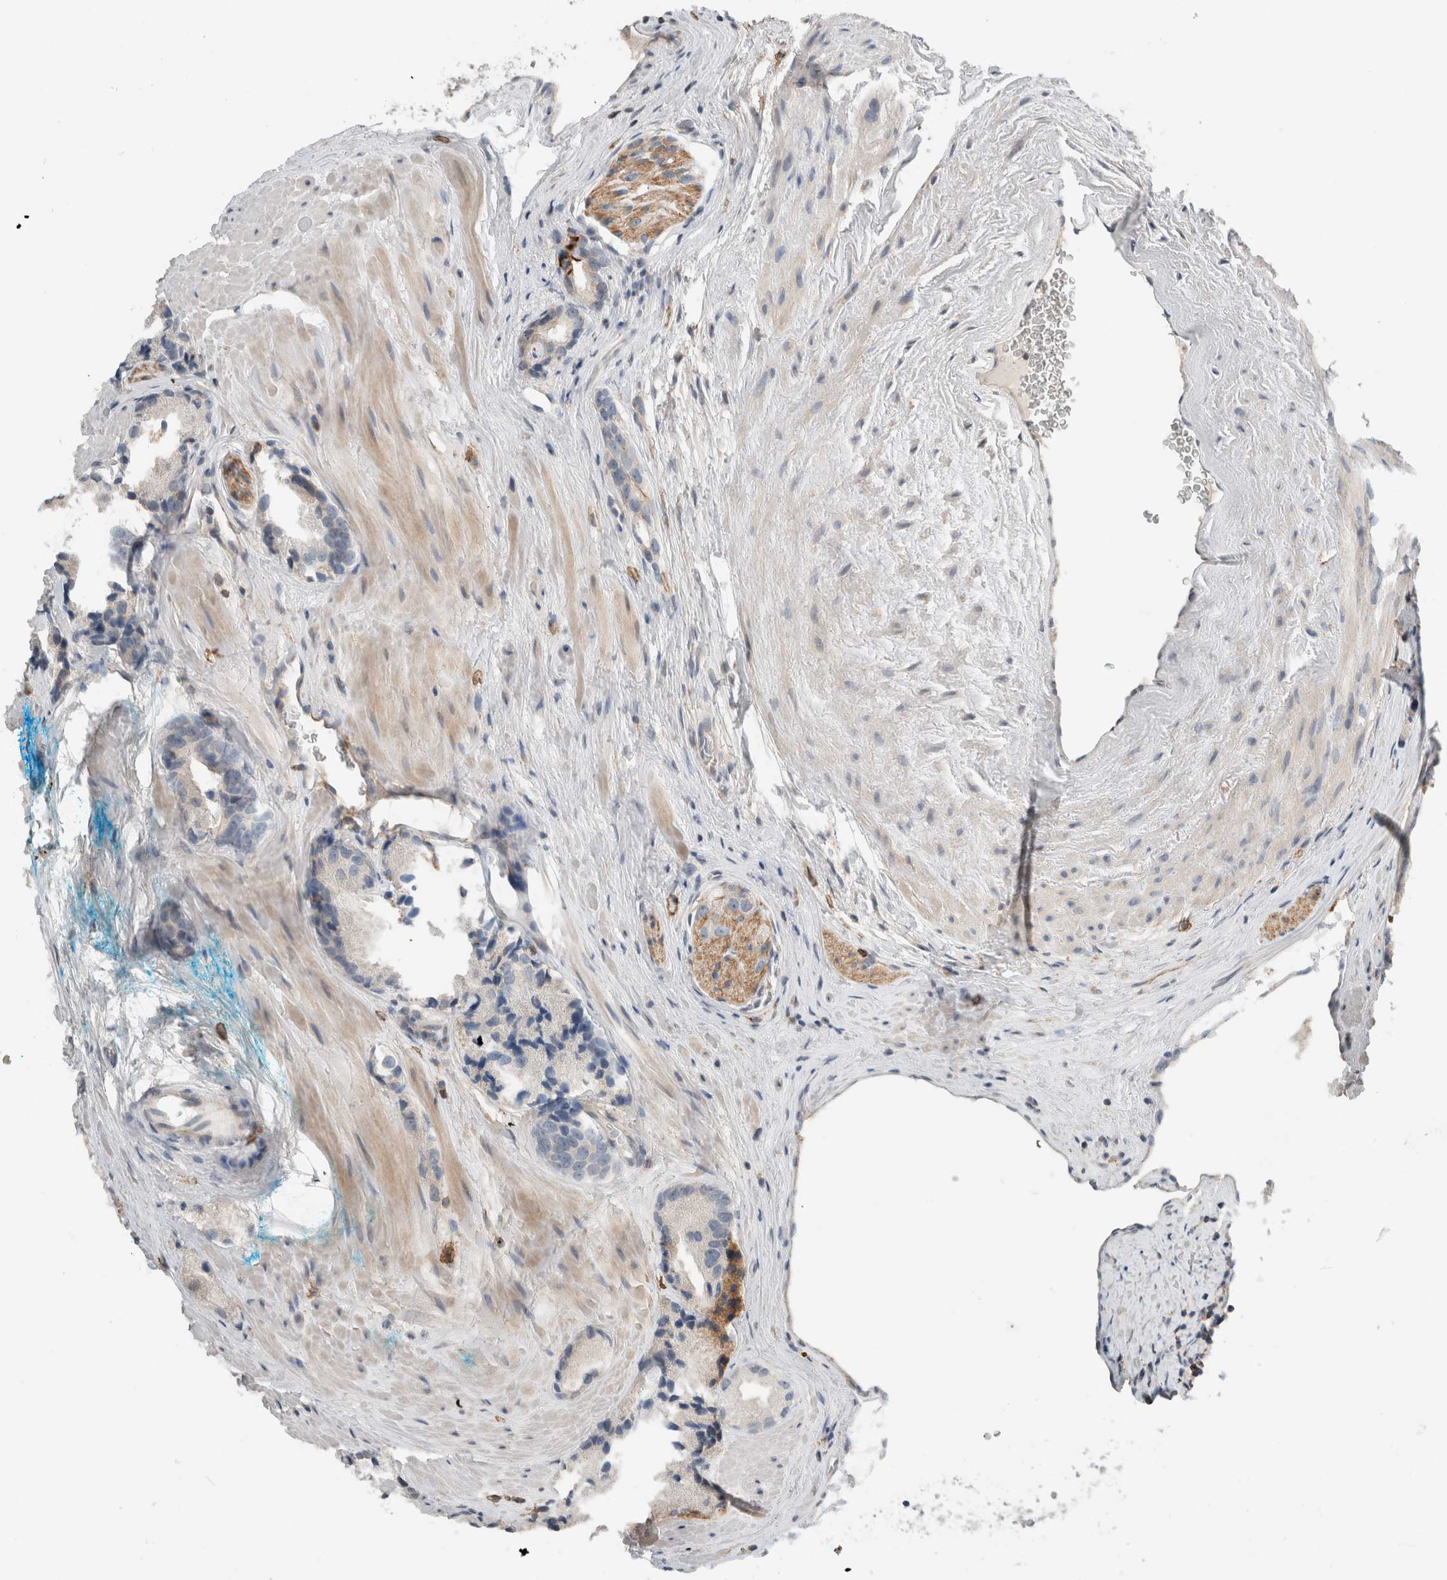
{"staining": {"intensity": "negative", "quantity": "none", "location": "none"}, "tissue": "prostate cancer", "cell_type": "Tumor cells", "image_type": "cancer", "snomed": [{"axis": "morphology", "description": "Adenocarcinoma, High grade"}, {"axis": "topography", "description": "Prostate"}], "caption": "Protein analysis of prostate cancer demonstrates no significant positivity in tumor cells.", "gene": "ERCC6L2", "patient": {"sex": "male", "age": 63}}